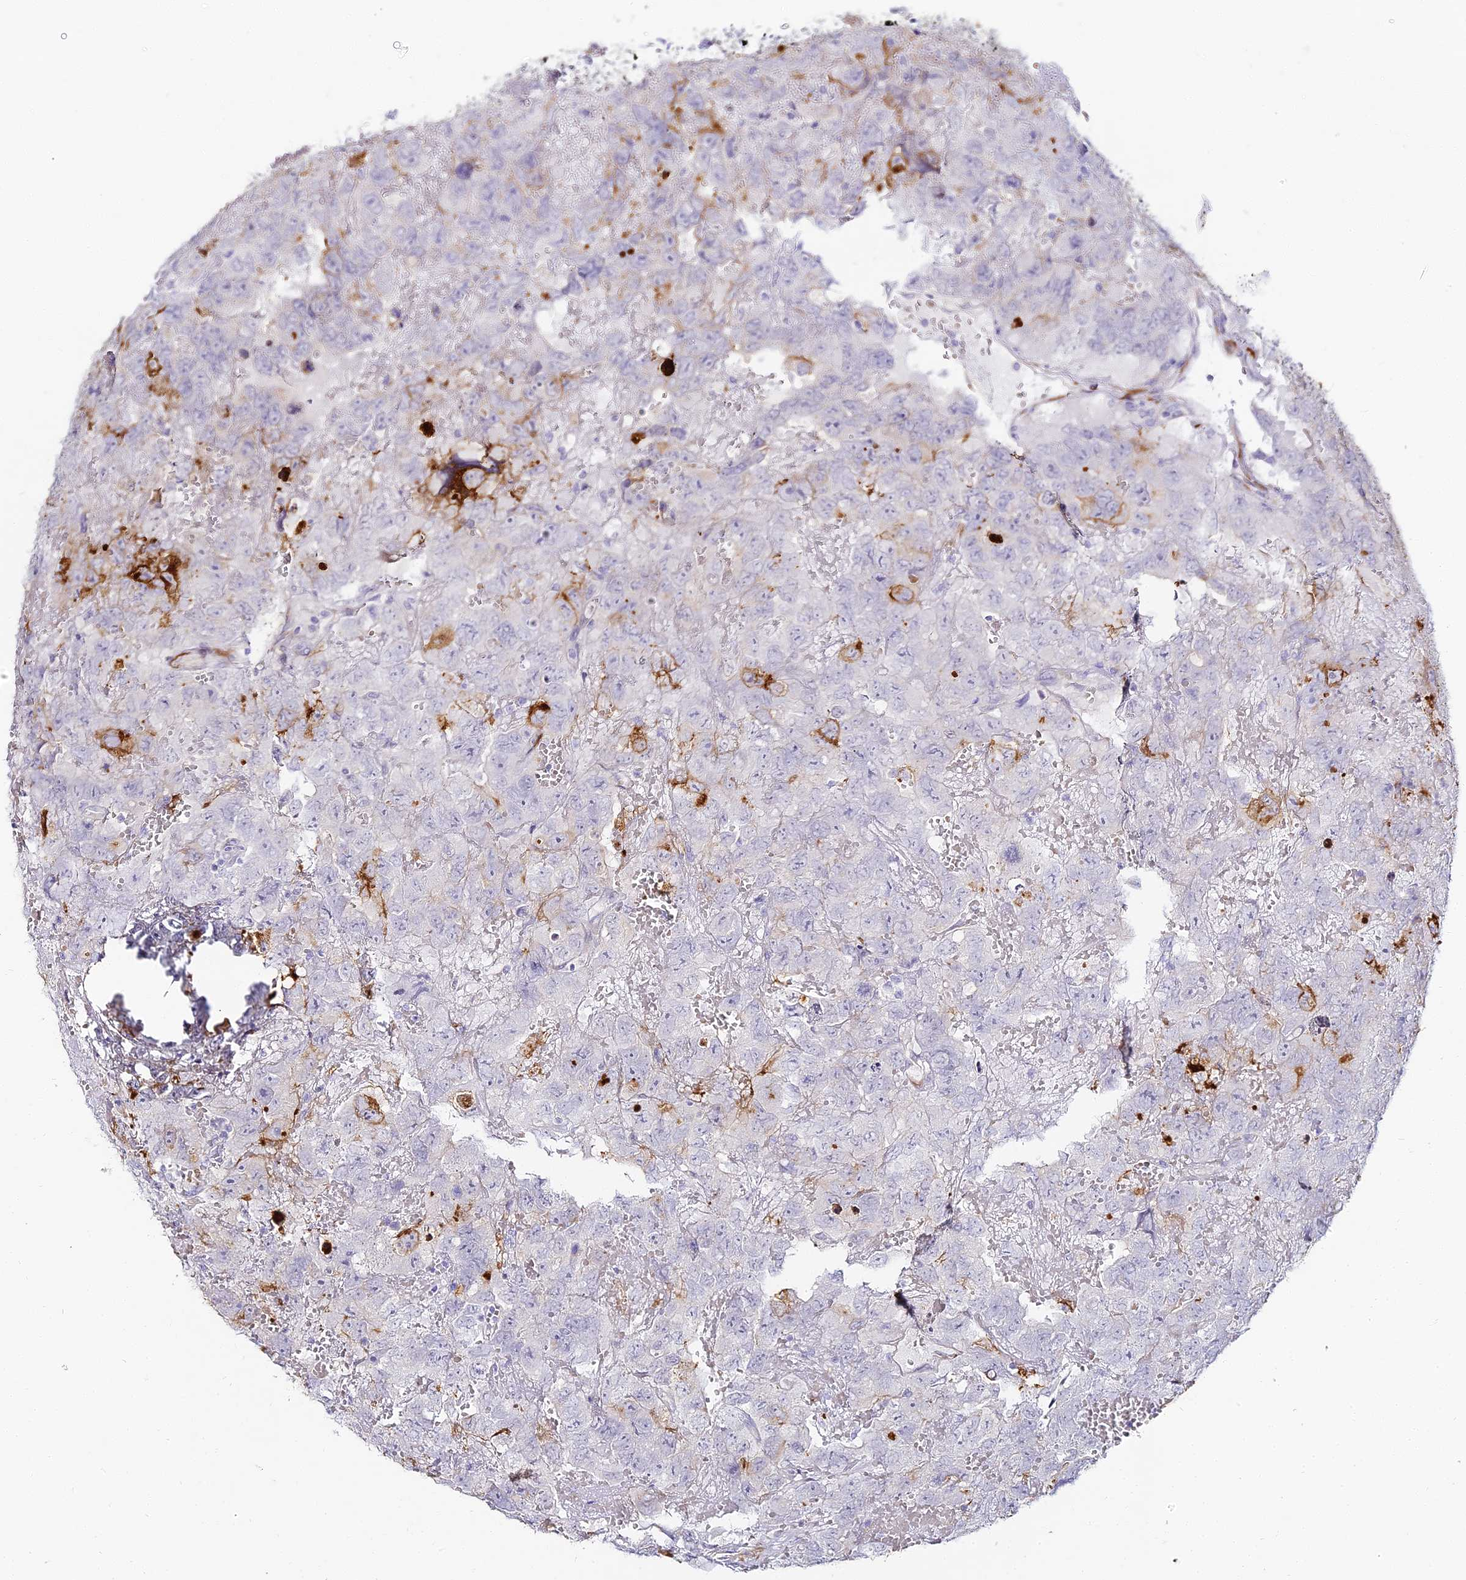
{"staining": {"intensity": "strong", "quantity": "<25%", "location": "cytoplasmic/membranous"}, "tissue": "testis cancer", "cell_type": "Tumor cells", "image_type": "cancer", "snomed": [{"axis": "morphology", "description": "Carcinoma, Embryonal, NOS"}, {"axis": "topography", "description": "Testis"}], "caption": "High-magnification brightfield microscopy of embryonal carcinoma (testis) stained with DAB (3,3'-diaminobenzidine) (brown) and counterstained with hematoxylin (blue). tumor cells exhibit strong cytoplasmic/membranous positivity is appreciated in about<25% of cells.", "gene": "ALPG", "patient": {"sex": "male", "age": 45}}